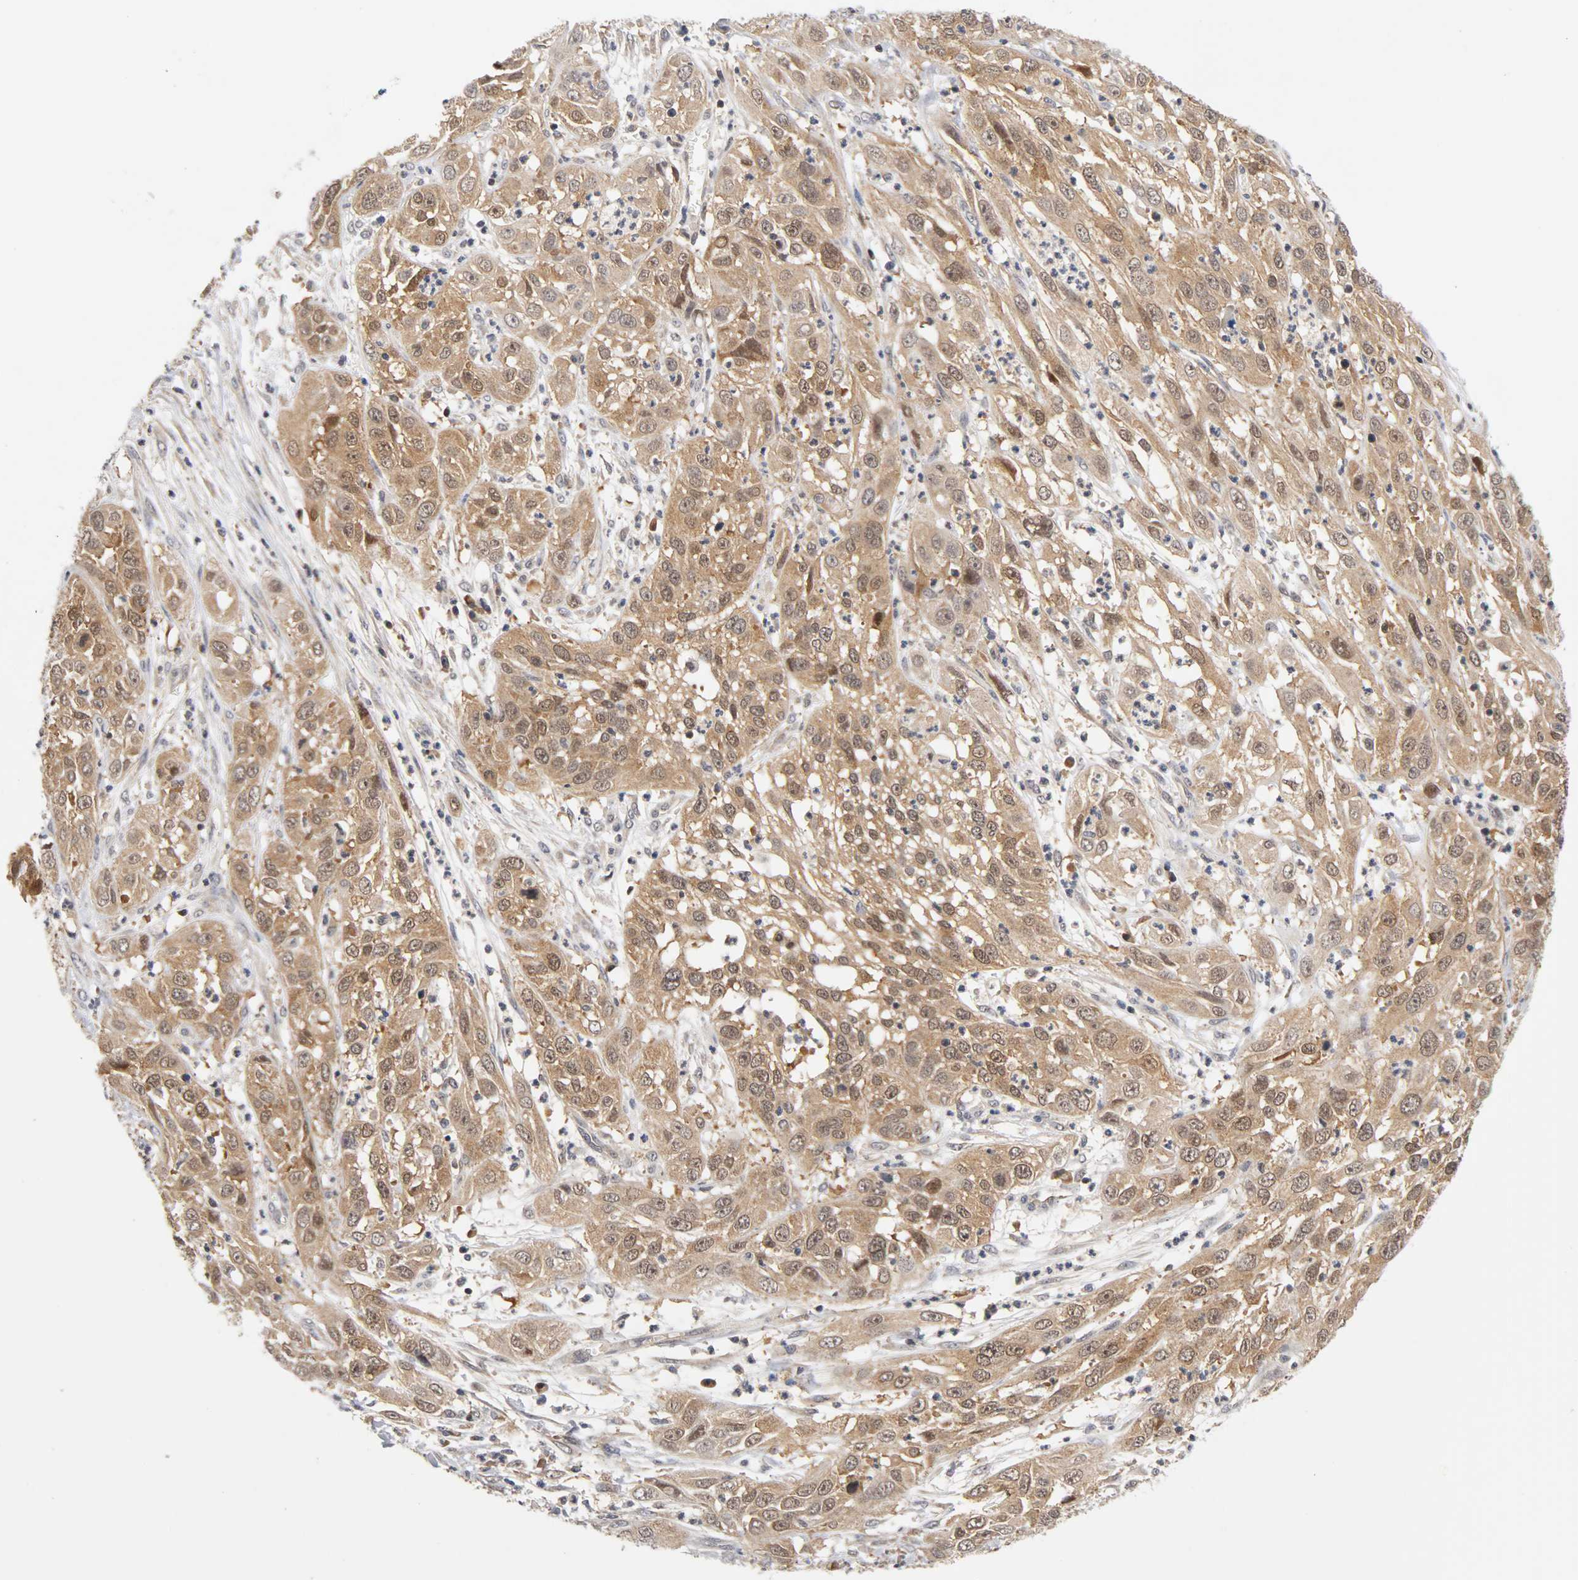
{"staining": {"intensity": "strong", "quantity": ">75%", "location": "cytoplasmic/membranous,nuclear"}, "tissue": "cervical cancer", "cell_type": "Tumor cells", "image_type": "cancer", "snomed": [{"axis": "morphology", "description": "Squamous cell carcinoma, NOS"}, {"axis": "topography", "description": "Cervix"}], "caption": "Cervical cancer (squamous cell carcinoma) was stained to show a protein in brown. There is high levels of strong cytoplasmic/membranous and nuclear expression in about >75% of tumor cells.", "gene": "UBE2M", "patient": {"sex": "female", "age": 32}}